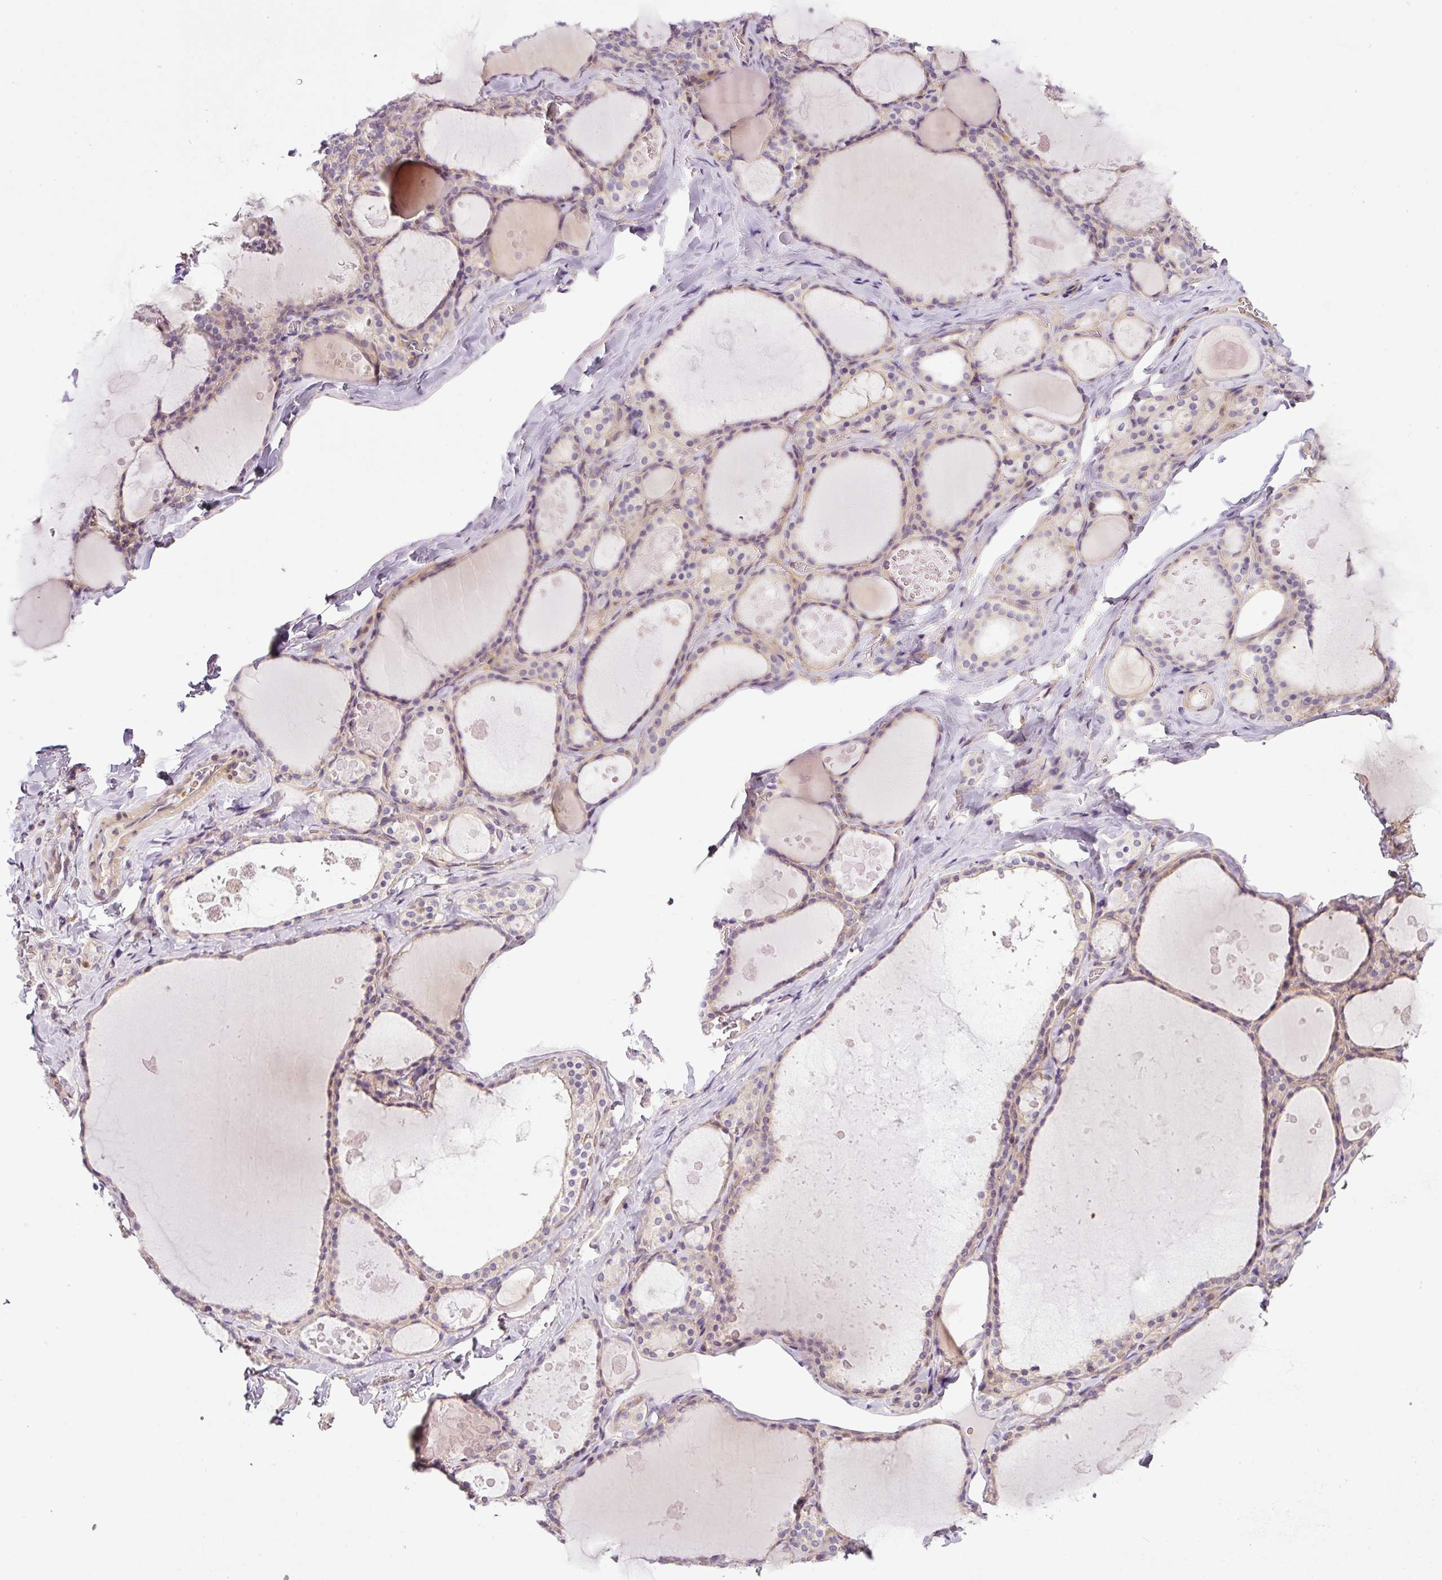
{"staining": {"intensity": "weak", "quantity": "25%-75%", "location": "cytoplasmic/membranous"}, "tissue": "thyroid gland", "cell_type": "Glandular cells", "image_type": "normal", "snomed": [{"axis": "morphology", "description": "Normal tissue, NOS"}, {"axis": "topography", "description": "Thyroid gland"}], "caption": "This micrograph exhibits IHC staining of benign human thyroid gland, with low weak cytoplasmic/membranous expression in approximately 25%-75% of glandular cells.", "gene": "TBC1D2B", "patient": {"sex": "male", "age": 56}}